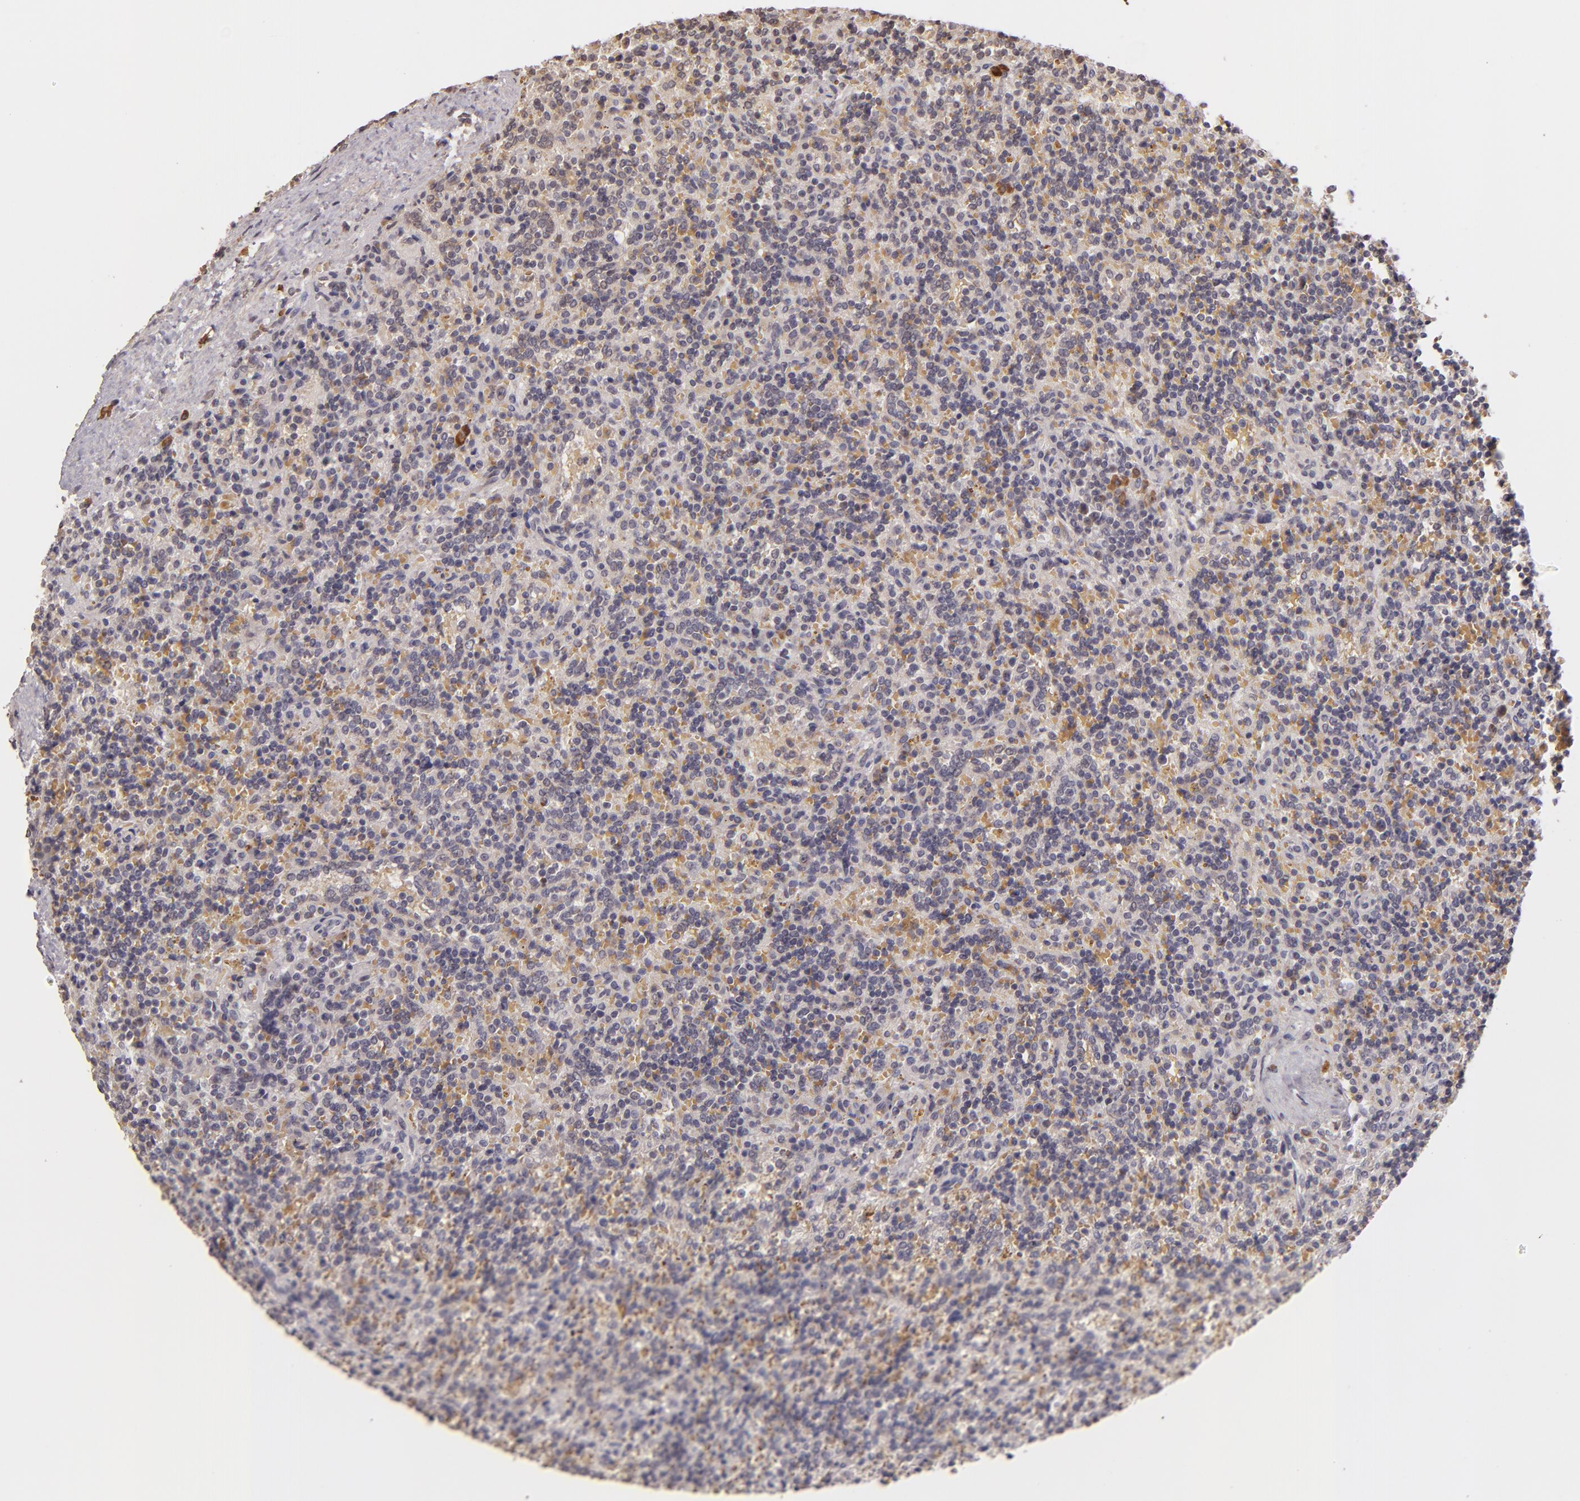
{"staining": {"intensity": "weak", "quantity": "<25%", "location": "cytoplasmic/membranous"}, "tissue": "lymphoma", "cell_type": "Tumor cells", "image_type": "cancer", "snomed": [{"axis": "morphology", "description": "Malignant lymphoma, non-Hodgkin's type, Low grade"}, {"axis": "topography", "description": "Spleen"}], "caption": "Immunohistochemistry (IHC) image of neoplastic tissue: human lymphoma stained with DAB (3,3'-diaminobenzidine) exhibits no significant protein positivity in tumor cells.", "gene": "ABL1", "patient": {"sex": "male", "age": 67}}